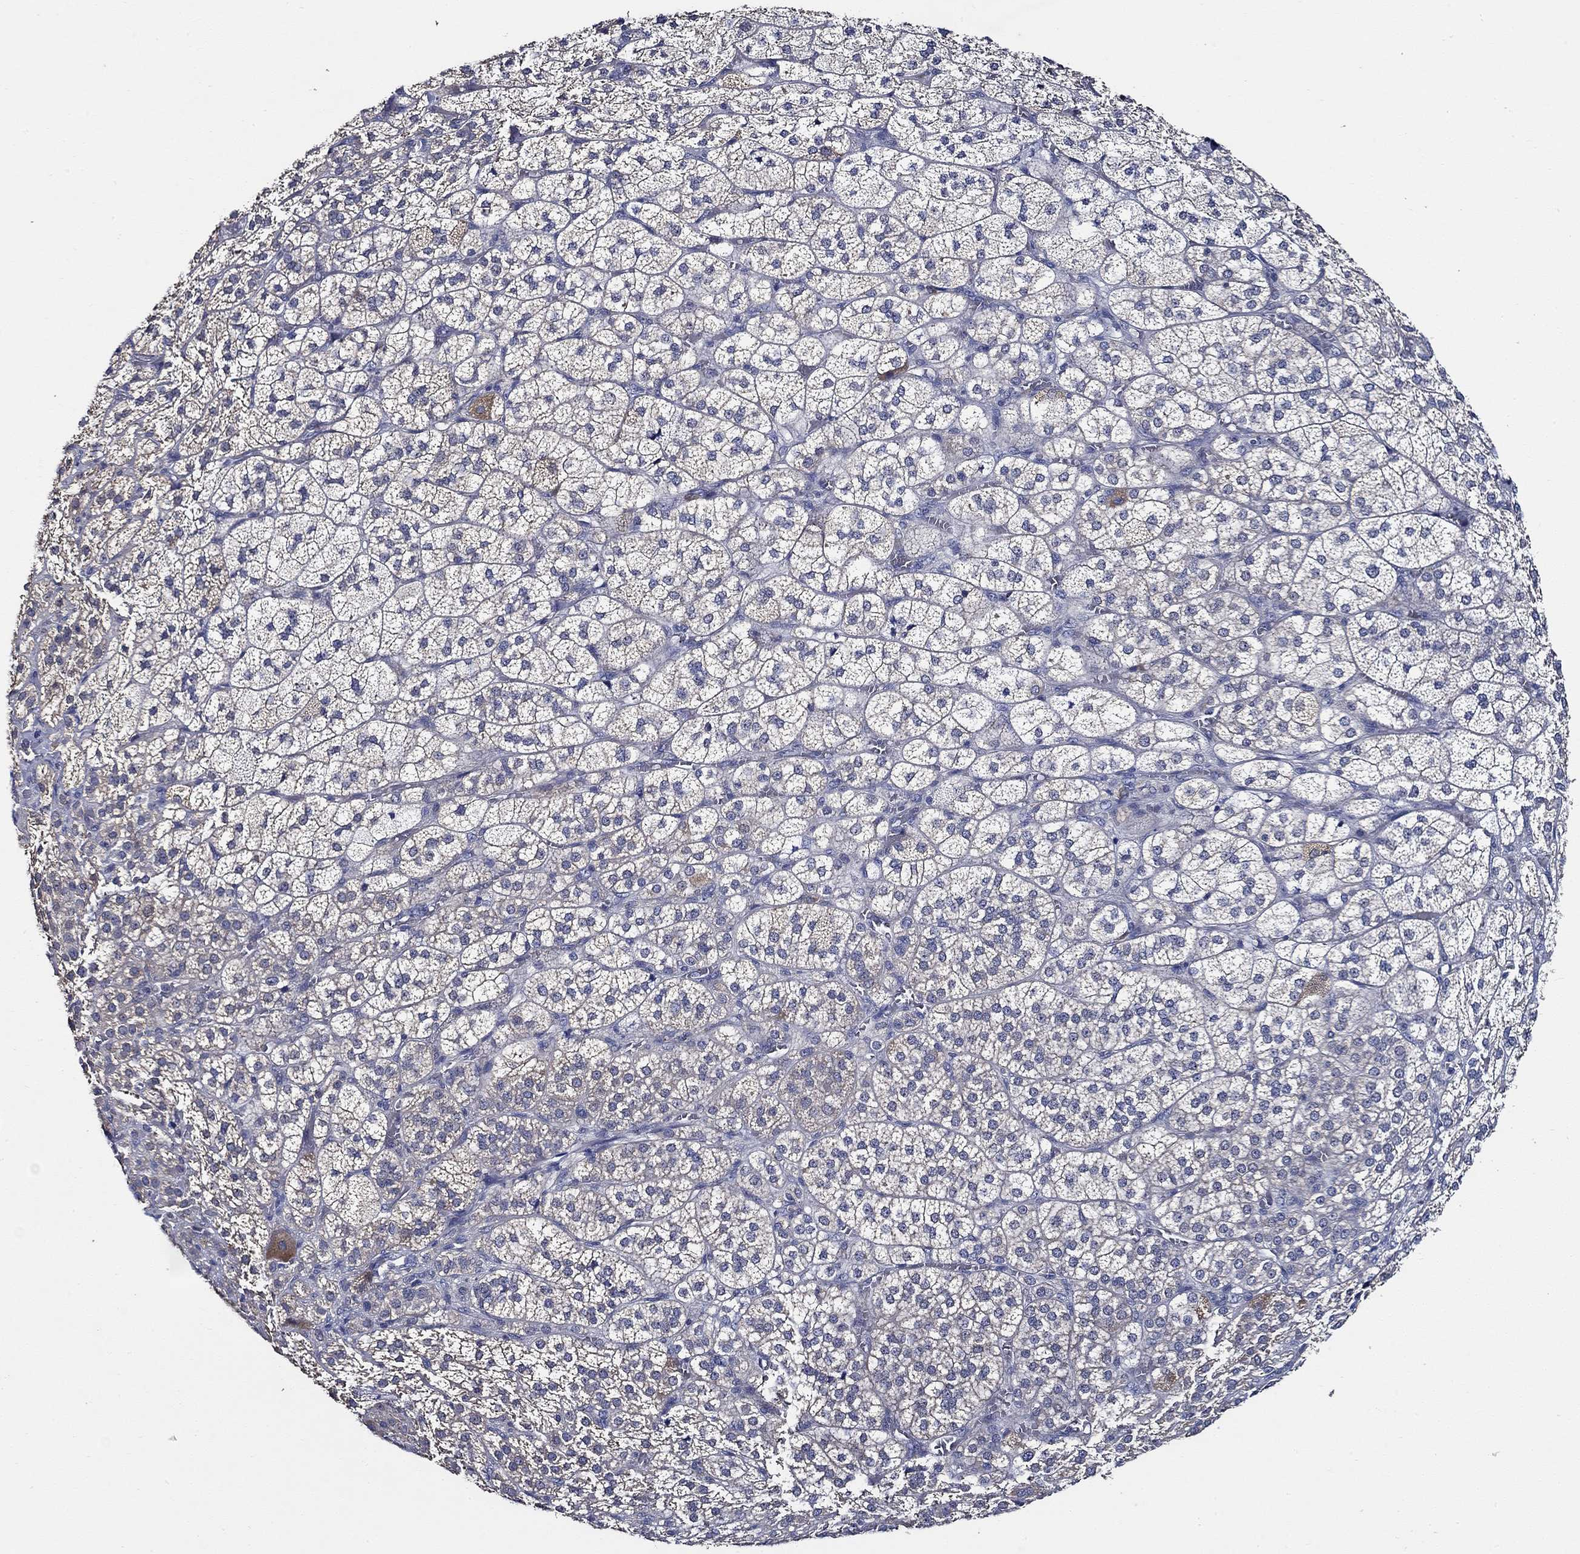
{"staining": {"intensity": "moderate", "quantity": "<25%", "location": "cytoplasmic/membranous"}, "tissue": "adrenal gland", "cell_type": "Glandular cells", "image_type": "normal", "snomed": [{"axis": "morphology", "description": "Normal tissue, NOS"}, {"axis": "topography", "description": "Adrenal gland"}], "caption": "Moderate cytoplasmic/membranous positivity for a protein is identified in about <25% of glandular cells of unremarkable adrenal gland using IHC.", "gene": "WDR53", "patient": {"sex": "female", "age": 60}}